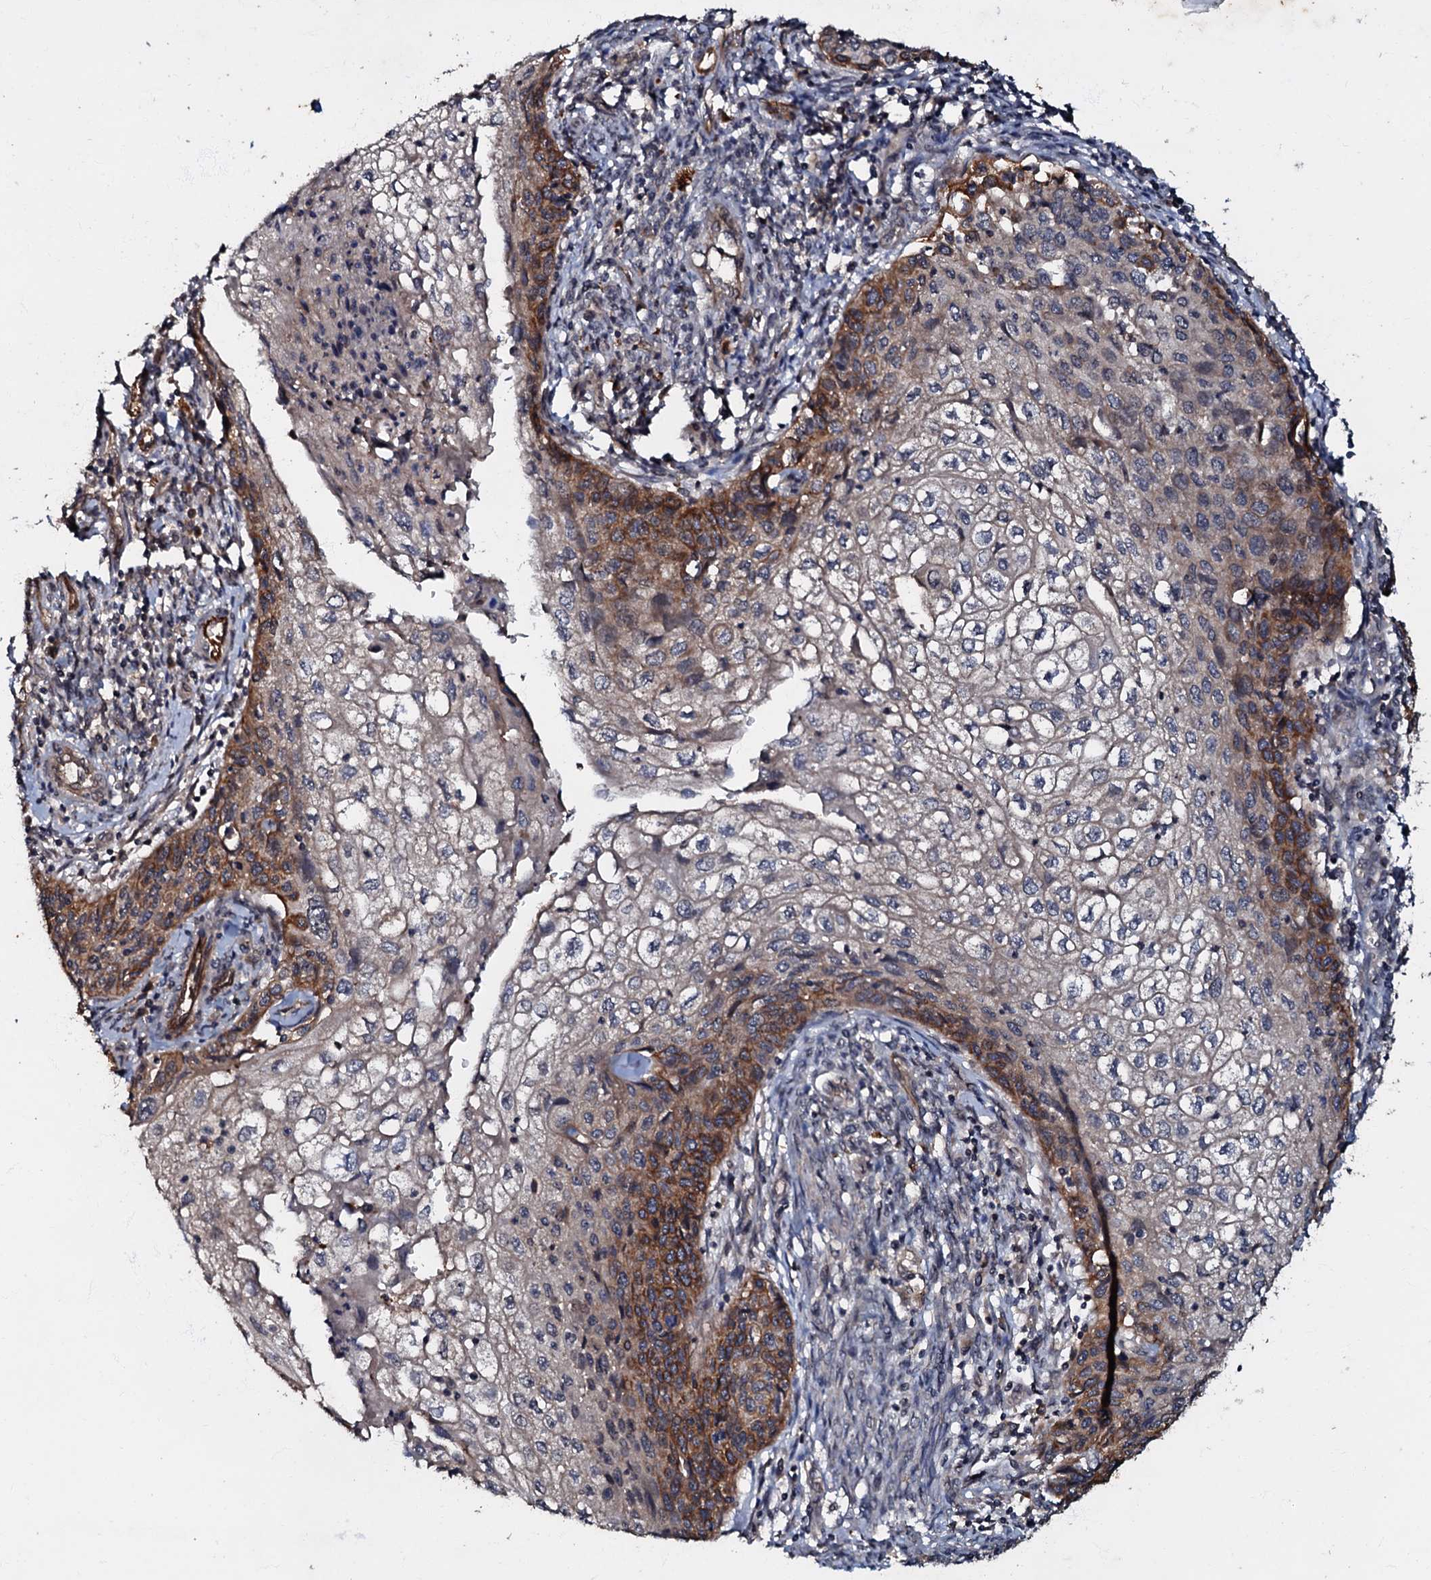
{"staining": {"intensity": "moderate", "quantity": "<25%", "location": "cytoplasmic/membranous"}, "tissue": "cervical cancer", "cell_type": "Tumor cells", "image_type": "cancer", "snomed": [{"axis": "morphology", "description": "Squamous cell carcinoma, NOS"}, {"axis": "topography", "description": "Cervix"}], "caption": "A brown stain labels moderate cytoplasmic/membranous positivity of a protein in human cervical cancer tumor cells.", "gene": "MANSC4", "patient": {"sex": "female", "age": 67}}